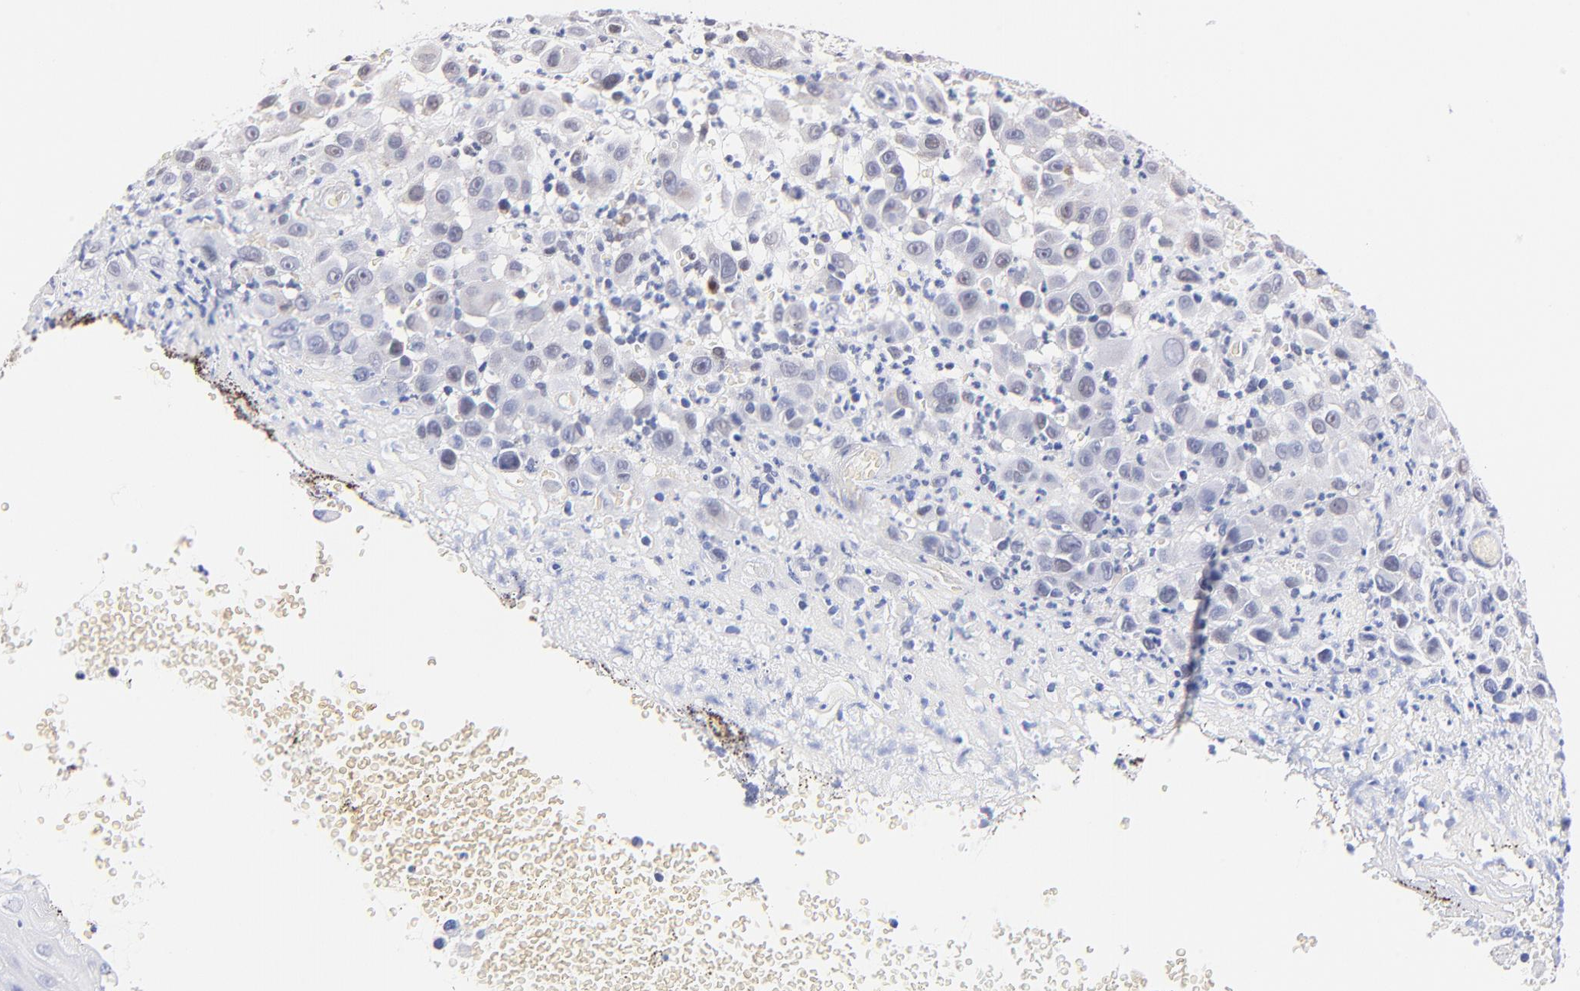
{"staining": {"intensity": "weak", "quantity": "<25%", "location": "cytoplasmic/membranous"}, "tissue": "melanoma", "cell_type": "Tumor cells", "image_type": "cancer", "snomed": [{"axis": "morphology", "description": "Malignant melanoma, NOS"}, {"axis": "topography", "description": "Skin"}], "caption": "This histopathology image is of melanoma stained with IHC to label a protein in brown with the nuclei are counter-stained blue. There is no expression in tumor cells.", "gene": "ZNF155", "patient": {"sex": "female", "age": 21}}